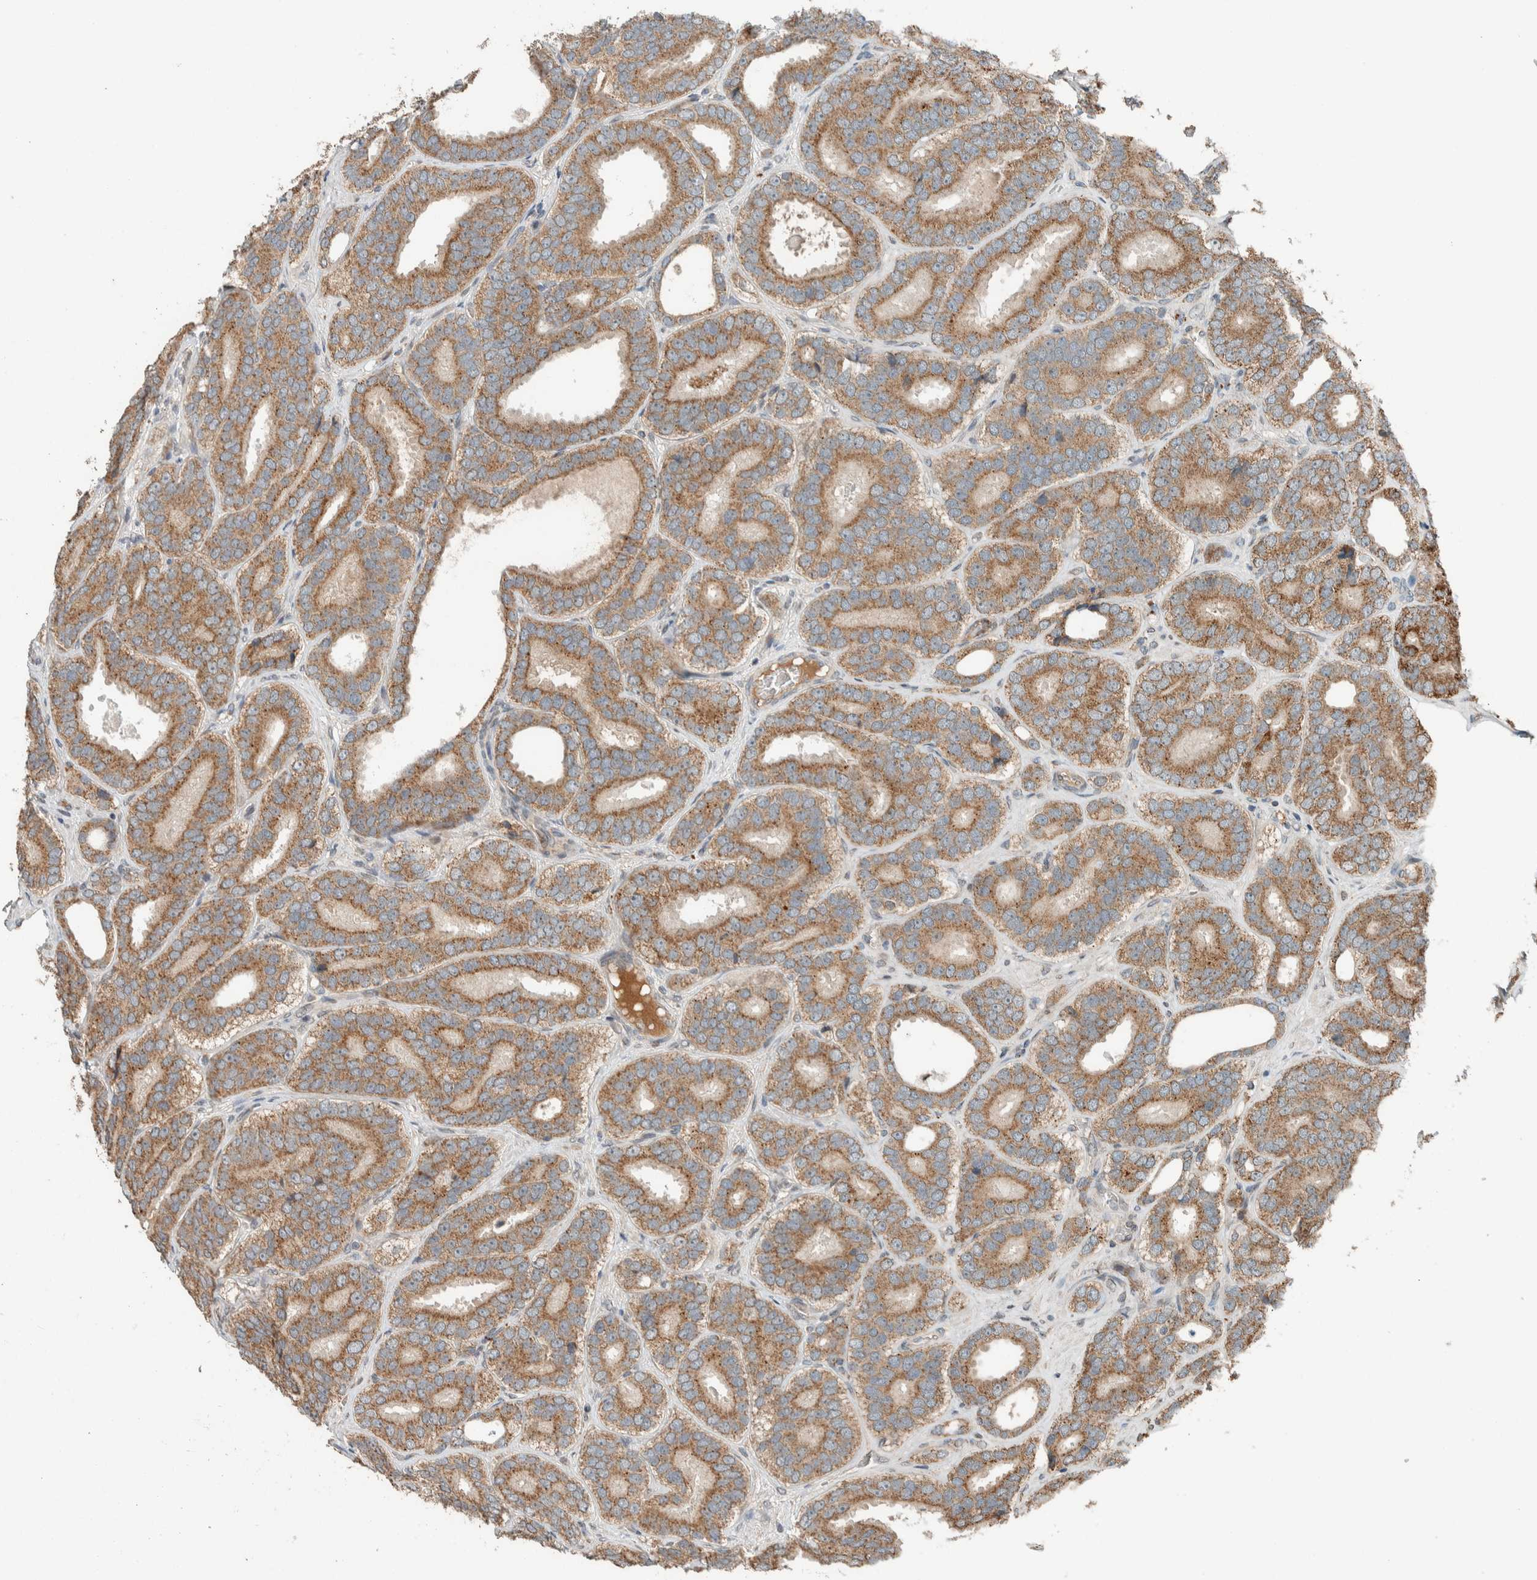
{"staining": {"intensity": "moderate", "quantity": ">75%", "location": "cytoplasmic/membranous"}, "tissue": "prostate cancer", "cell_type": "Tumor cells", "image_type": "cancer", "snomed": [{"axis": "morphology", "description": "Adenocarcinoma, High grade"}, {"axis": "topography", "description": "Prostate"}], "caption": "Immunohistochemistry of human adenocarcinoma (high-grade) (prostate) reveals medium levels of moderate cytoplasmic/membranous positivity in approximately >75% of tumor cells.", "gene": "NBR1", "patient": {"sex": "male", "age": 56}}